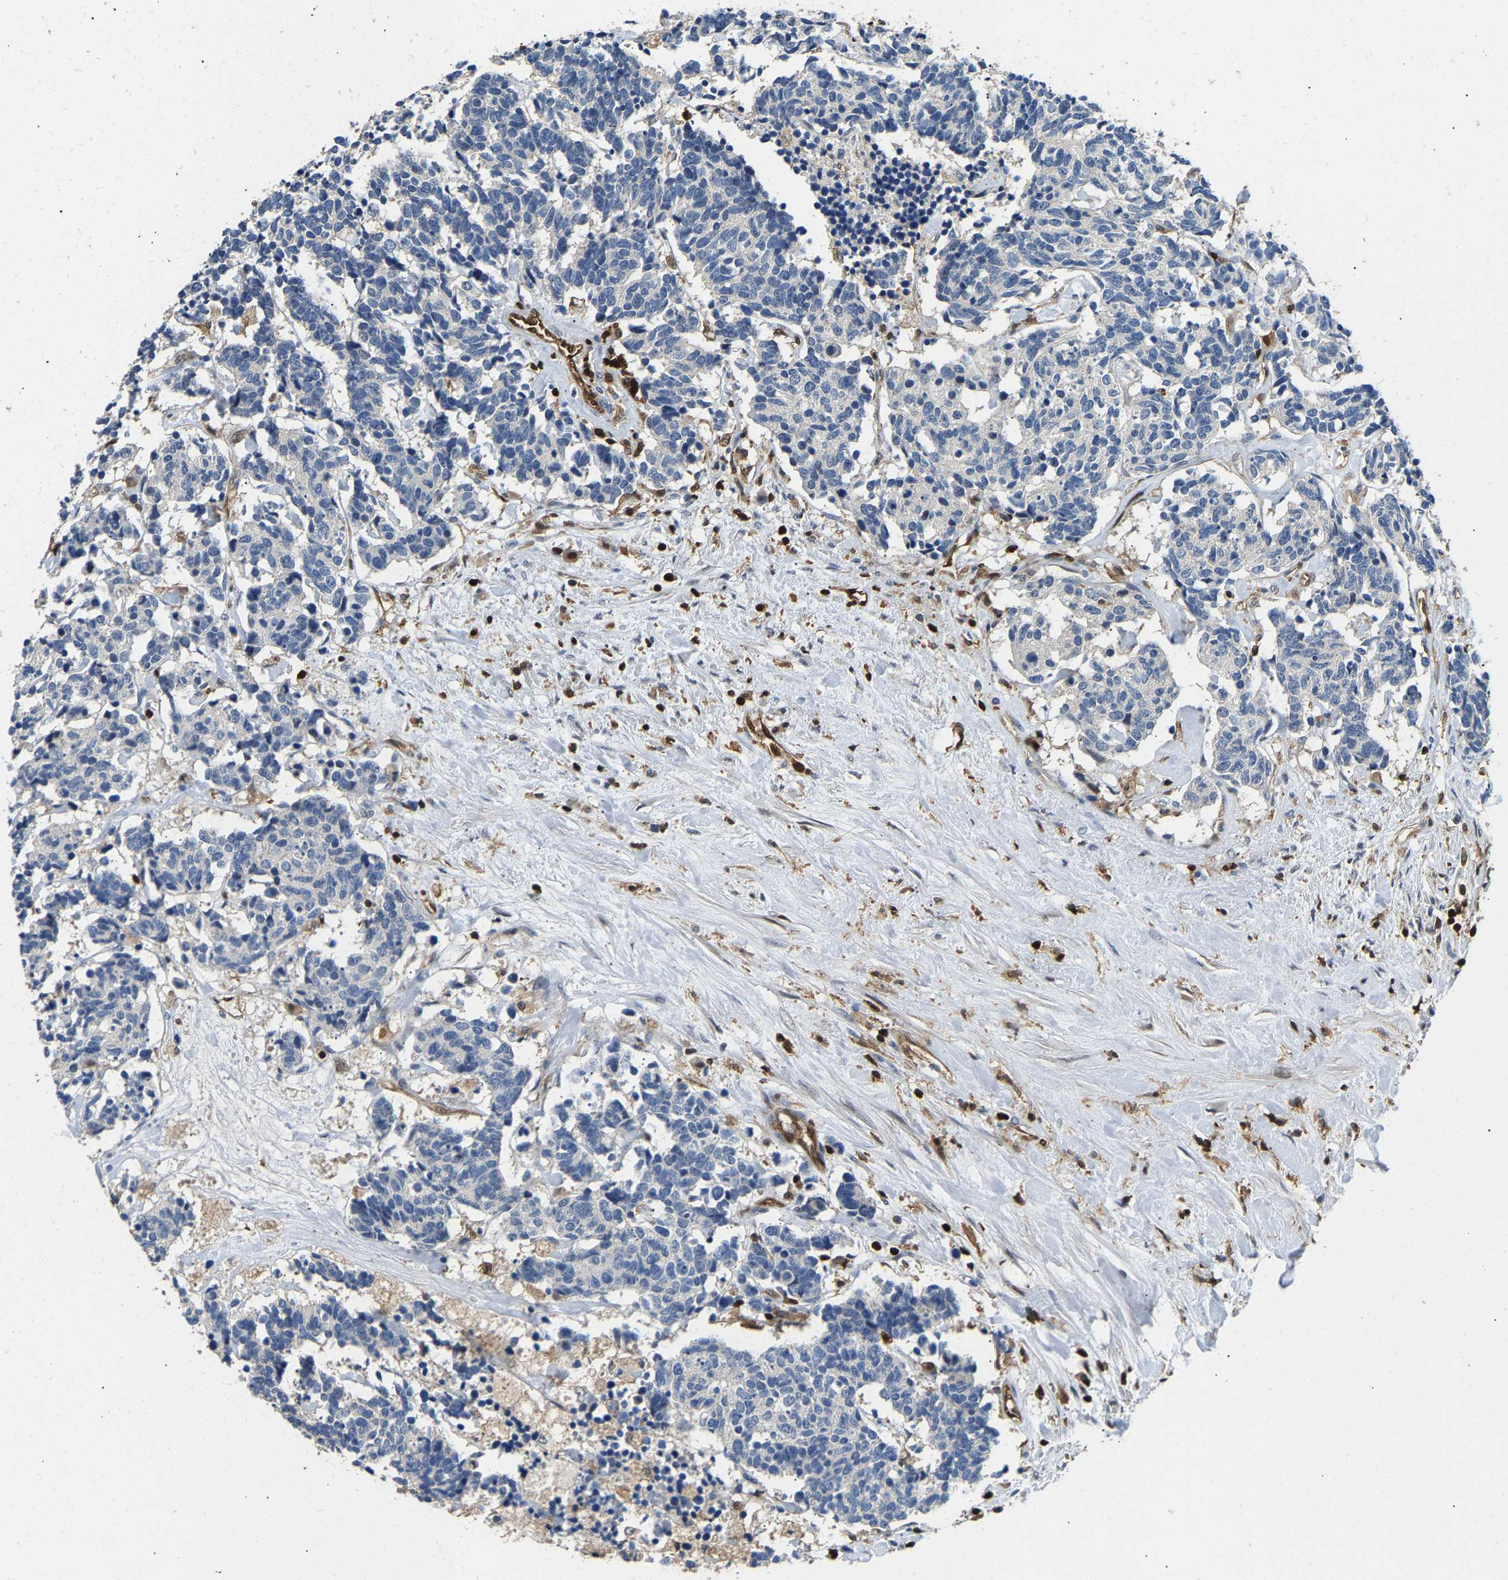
{"staining": {"intensity": "negative", "quantity": "none", "location": "none"}, "tissue": "carcinoid", "cell_type": "Tumor cells", "image_type": "cancer", "snomed": [{"axis": "morphology", "description": "Carcinoma, NOS"}, {"axis": "morphology", "description": "Carcinoid, malignant, NOS"}, {"axis": "topography", "description": "Urinary bladder"}], "caption": "The micrograph reveals no significant expression in tumor cells of carcinoid. (DAB (3,3'-diaminobenzidine) immunohistochemistry (IHC), high magnification).", "gene": "GIMAP7", "patient": {"sex": "male", "age": 57}}